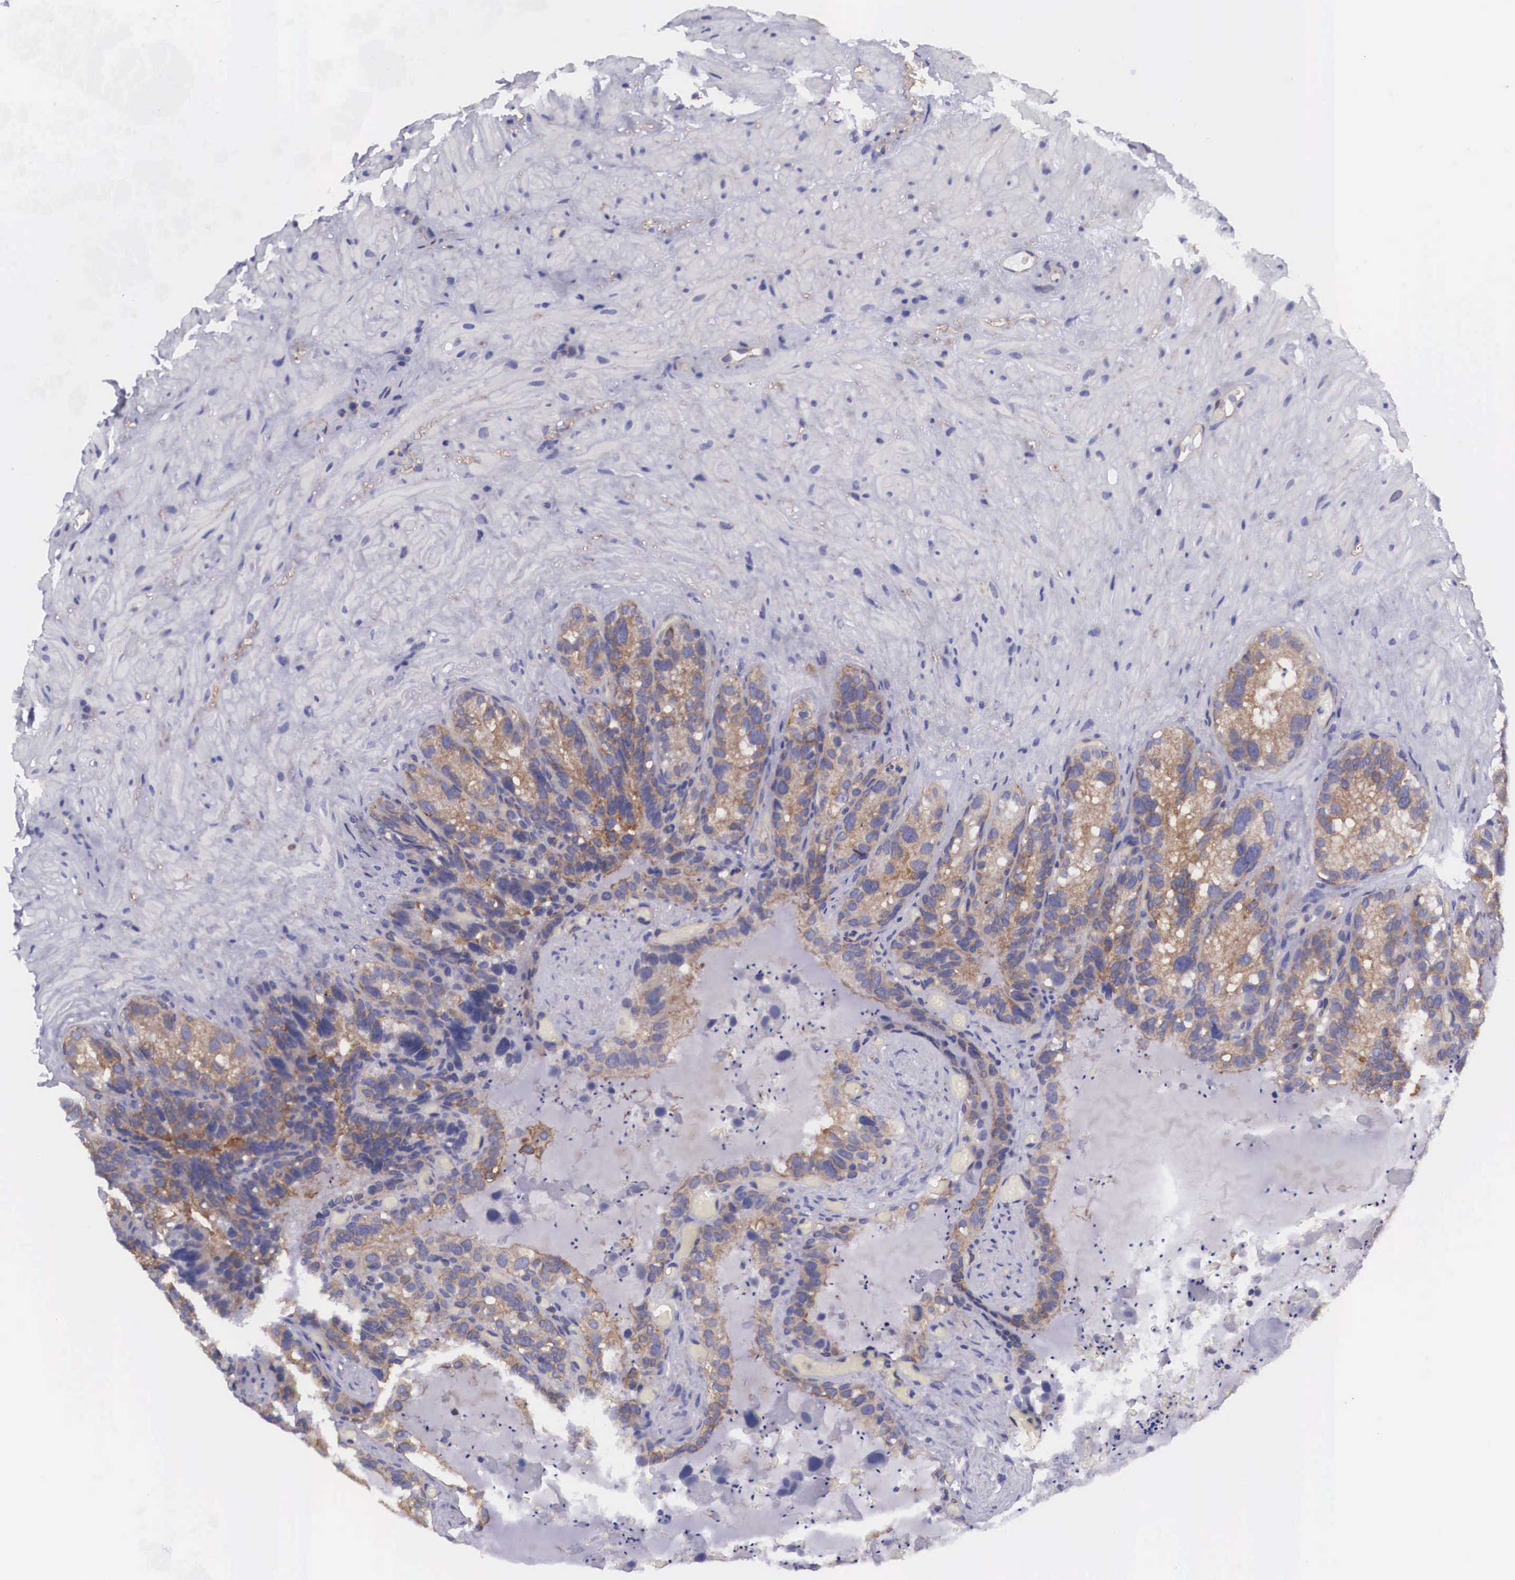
{"staining": {"intensity": "weak", "quantity": "<25%", "location": "cytoplasmic/membranous"}, "tissue": "seminal vesicle", "cell_type": "Glandular cells", "image_type": "normal", "snomed": [{"axis": "morphology", "description": "Normal tissue, NOS"}, {"axis": "topography", "description": "Seminal veicle"}], "caption": "DAB immunohistochemical staining of unremarkable human seminal vesicle reveals no significant positivity in glandular cells.", "gene": "BCAR1", "patient": {"sex": "male", "age": 63}}